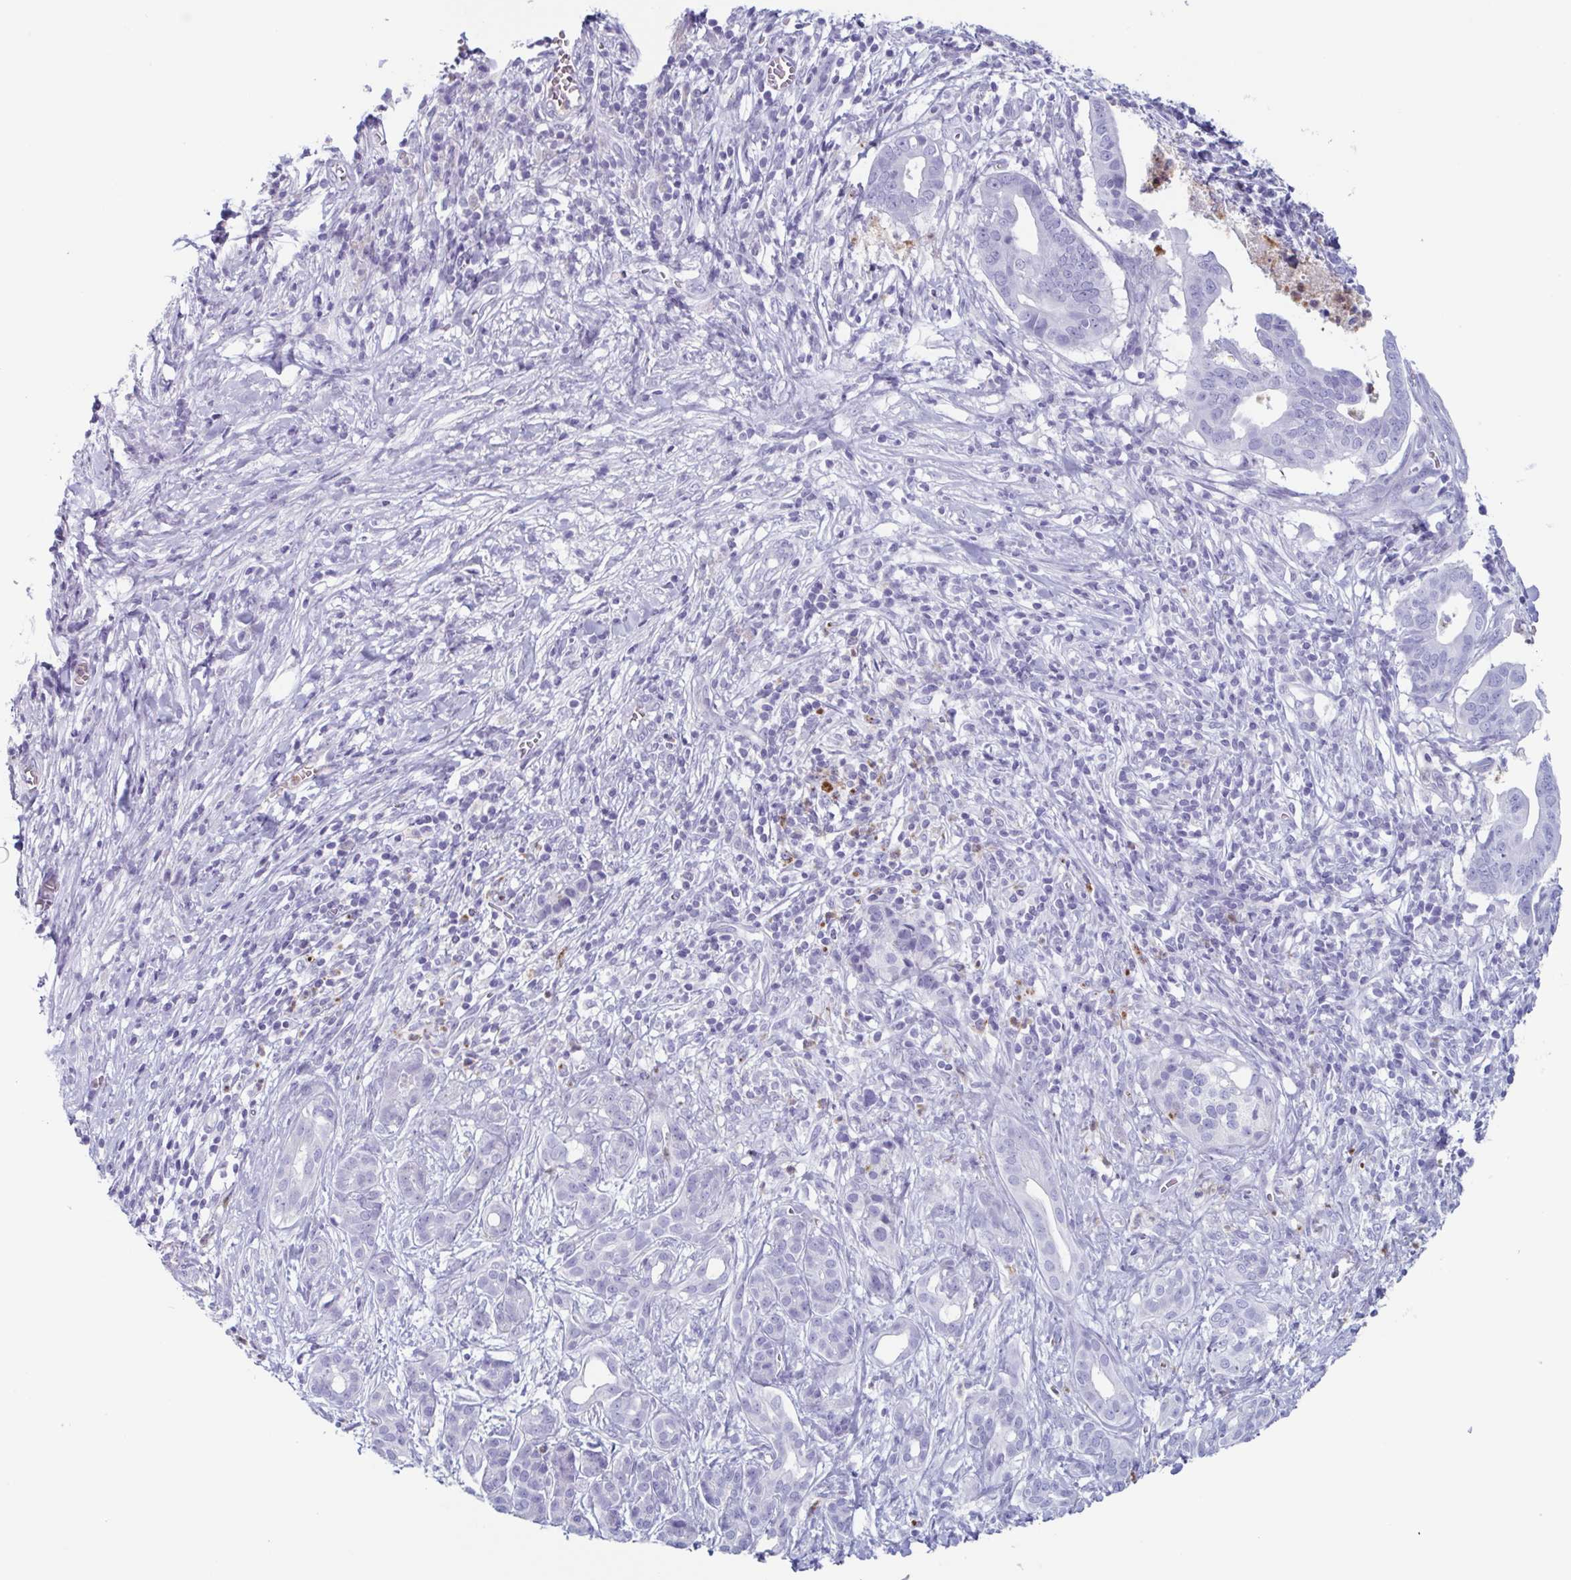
{"staining": {"intensity": "negative", "quantity": "none", "location": "none"}, "tissue": "pancreatic cancer", "cell_type": "Tumor cells", "image_type": "cancer", "snomed": [{"axis": "morphology", "description": "Adenocarcinoma, NOS"}, {"axis": "topography", "description": "Pancreas"}], "caption": "Human pancreatic adenocarcinoma stained for a protein using immunohistochemistry (IHC) shows no positivity in tumor cells.", "gene": "BPI", "patient": {"sex": "male", "age": 61}}